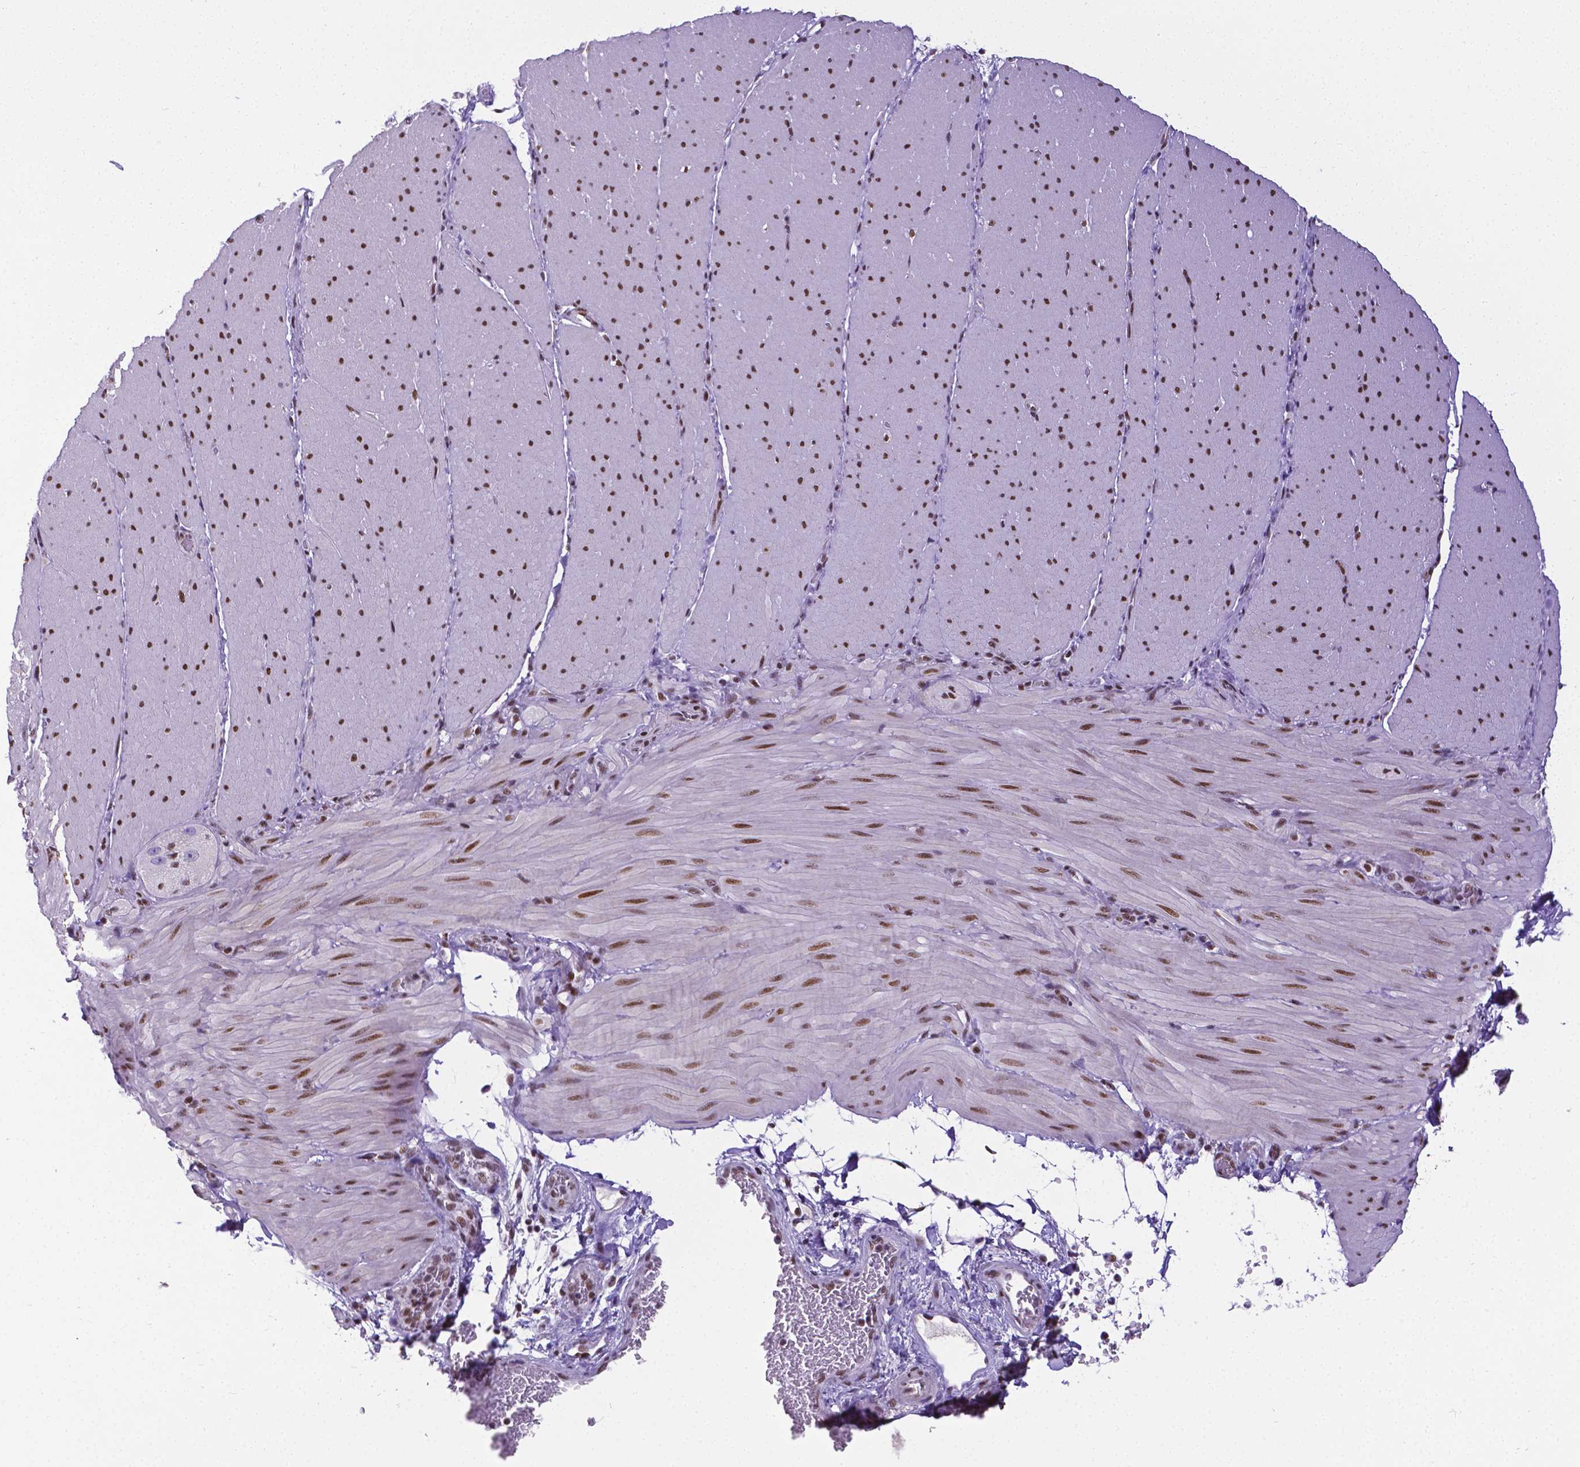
{"staining": {"intensity": "moderate", "quantity": ">75%", "location": "nuclear"}, "tissue": "smooth muscle", "cell_type": "Smooth muscle cells", "image_type": "normal", "snomed": [{"axis": "morphology", "description": "Normal tissue, NOS"}, {"axis": "topography", "description": "Smooth muscle"}, {"axis": "topography", "description": "Colon"}], "caption": "Protein expression analysis of unremarkable smooth muscle exhibits moderate nuclear expression in approximately >75% of smooth muscle cells. (DAB (3,3'-diaminobenzidine) IHC with brightfield microscopy, high magnification).", "gene": "REST", "patient": {"sex": "male", "age": 73}}